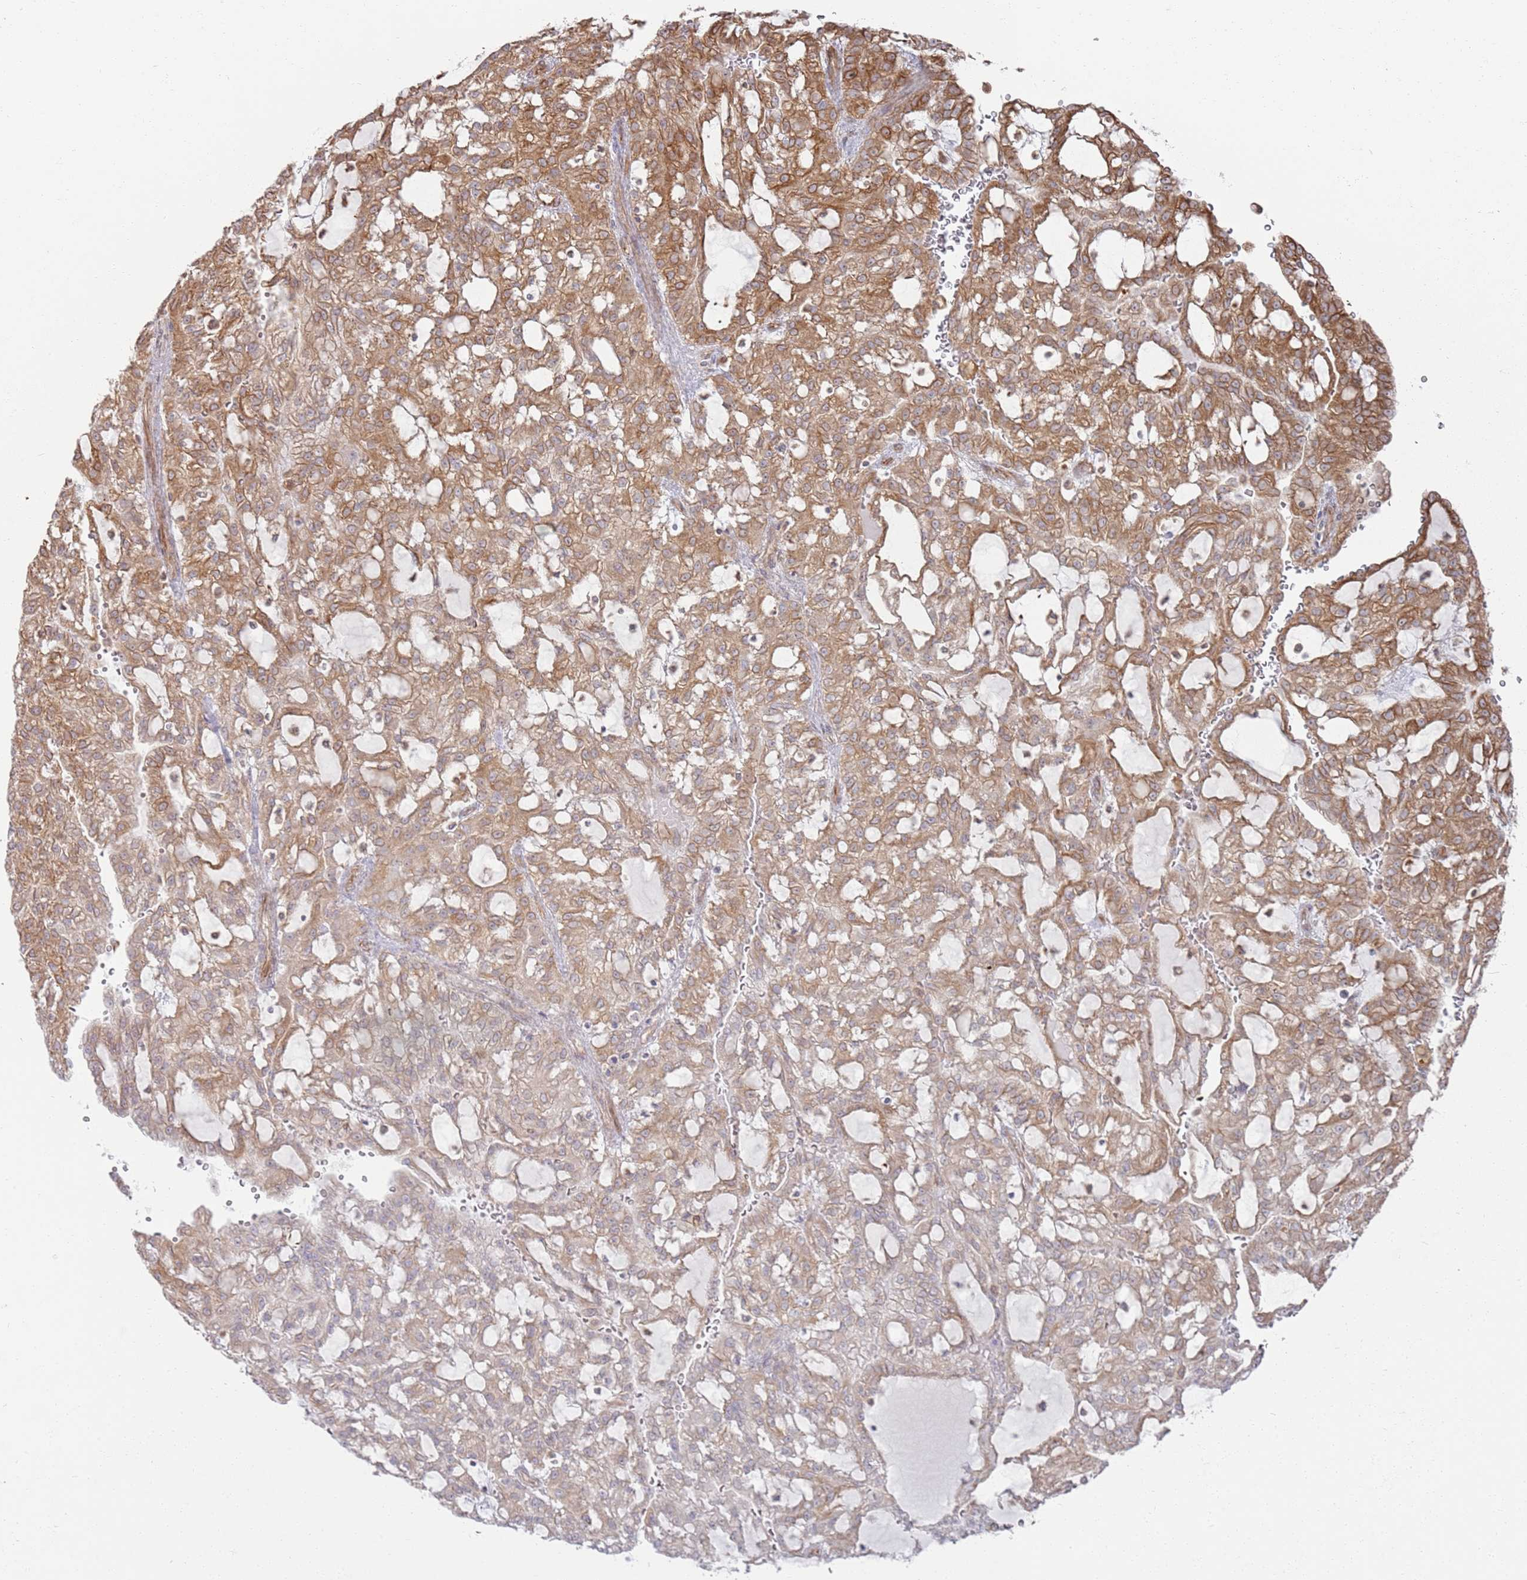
{"staining": {"intensity": "moderate", "quantity": ">75%", "location": "cytoplasmic/membranous"}, "tissue": "renal cancer", "cell_type": "Tumor cells", "image_type": "cancer", "snomed": [{"axis": "morphology", "description": "Adenocarcinoma, NOS"}, {"axis": "topography", "description": "Kidney"}], "caption": "Tumor cells reveal medium levels of moderate cytoplasmic/membranous staining in about >75% of cells in renal cancer. The staining was performed using DAB (3,3'-diaminobenzidine), with brown indicating positive protein expression. Nuclei are stained blue with hematoxylin.", "gene": "PHF21A", "patient": {"sex": "male", "age": 63}}